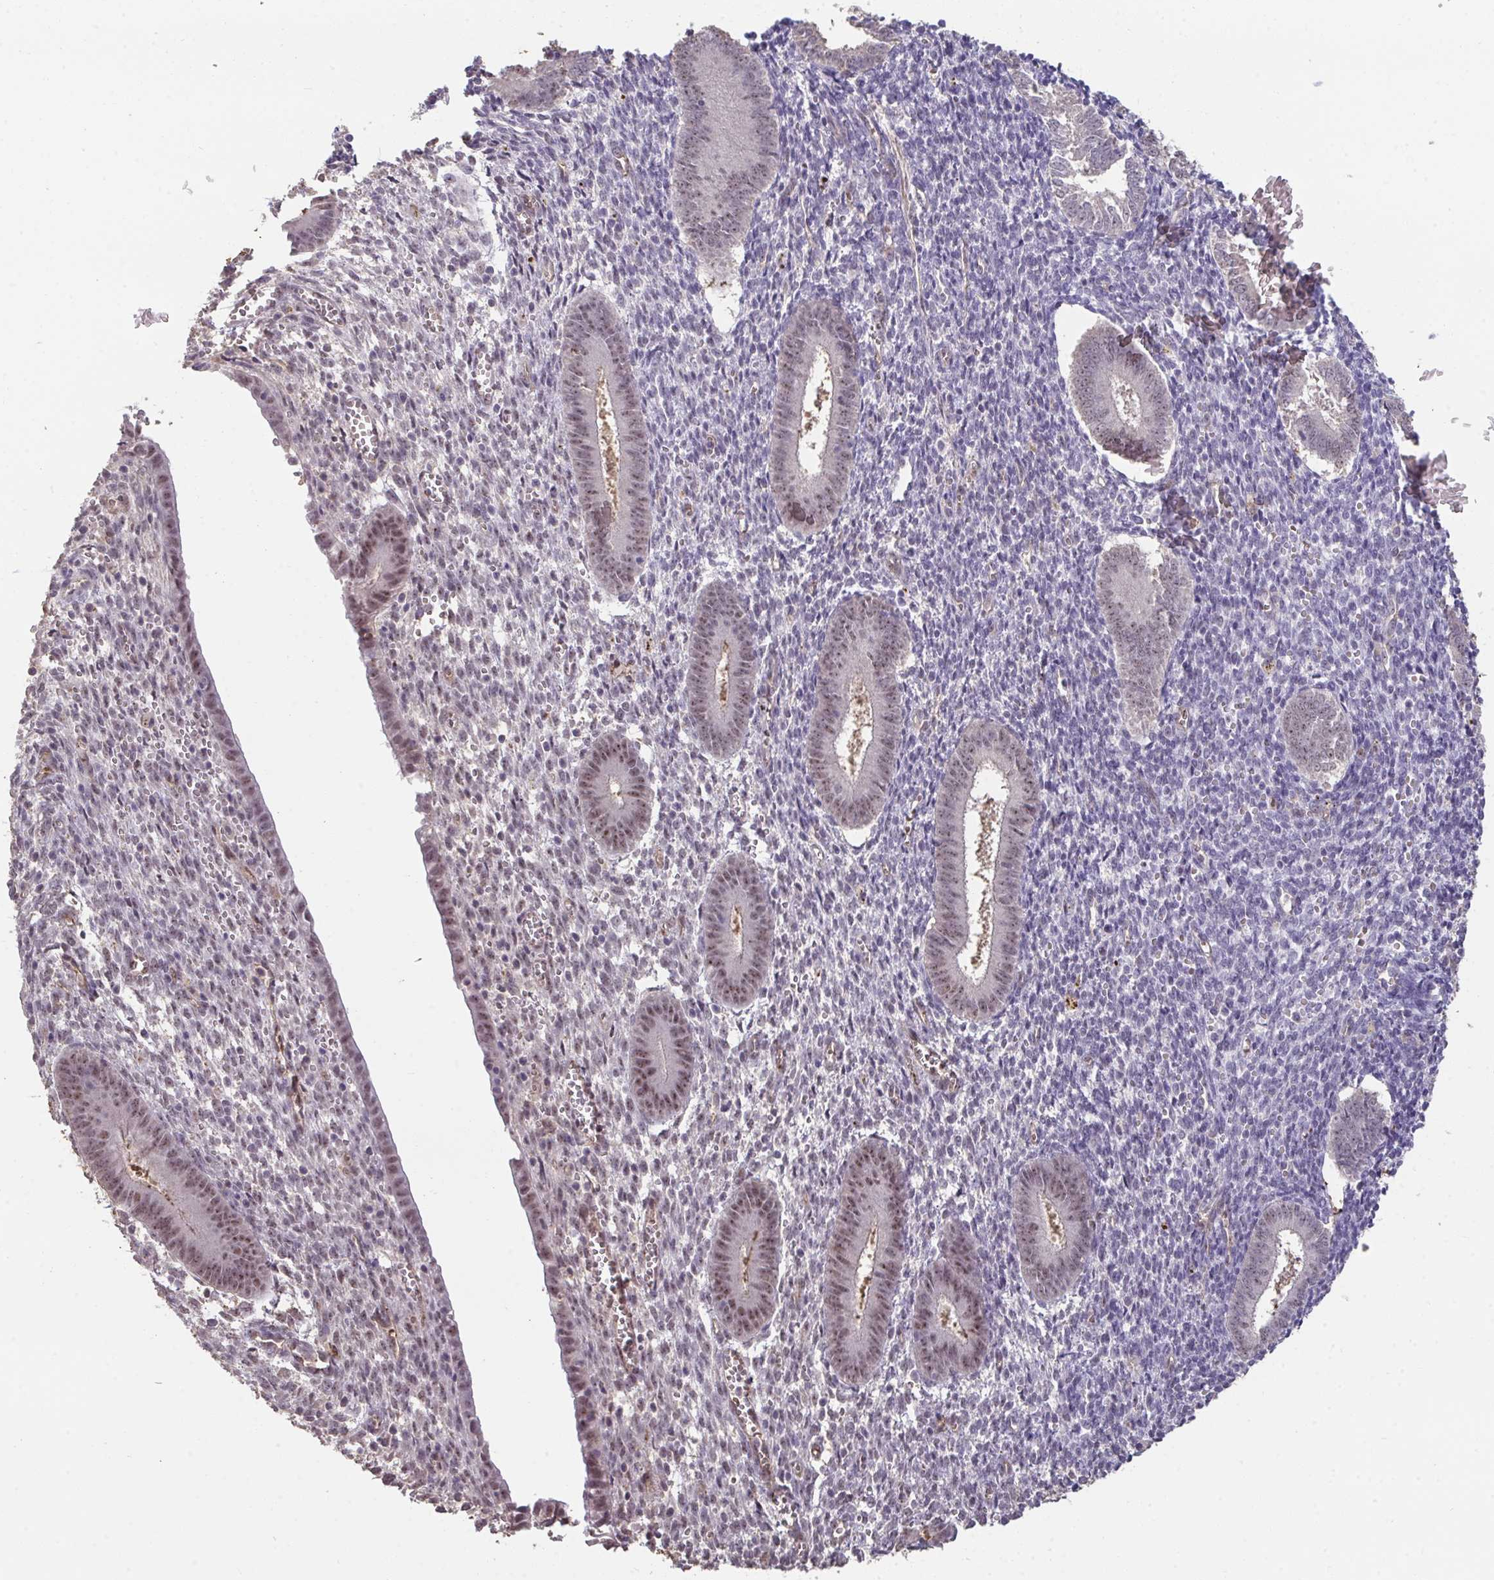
{"staining": {"intensity": "weak", "quantity": "<25%", "location": "nuclear"}, "tissue": "endometrium", "cell_type": "Cells in endometrial stroma", "image_type": "normal", "snomed": [{"axis": "morphology", "description": "Normal tissue, NOS"}, {"axis": "topography", "description": "Endometrium"}], "caption": "Immunohistochemistry of normal endometrium shows no staining in cells in endometrial stroma.", "gene": "SENP3", "patient": {"sex": "female", "age": 25}}